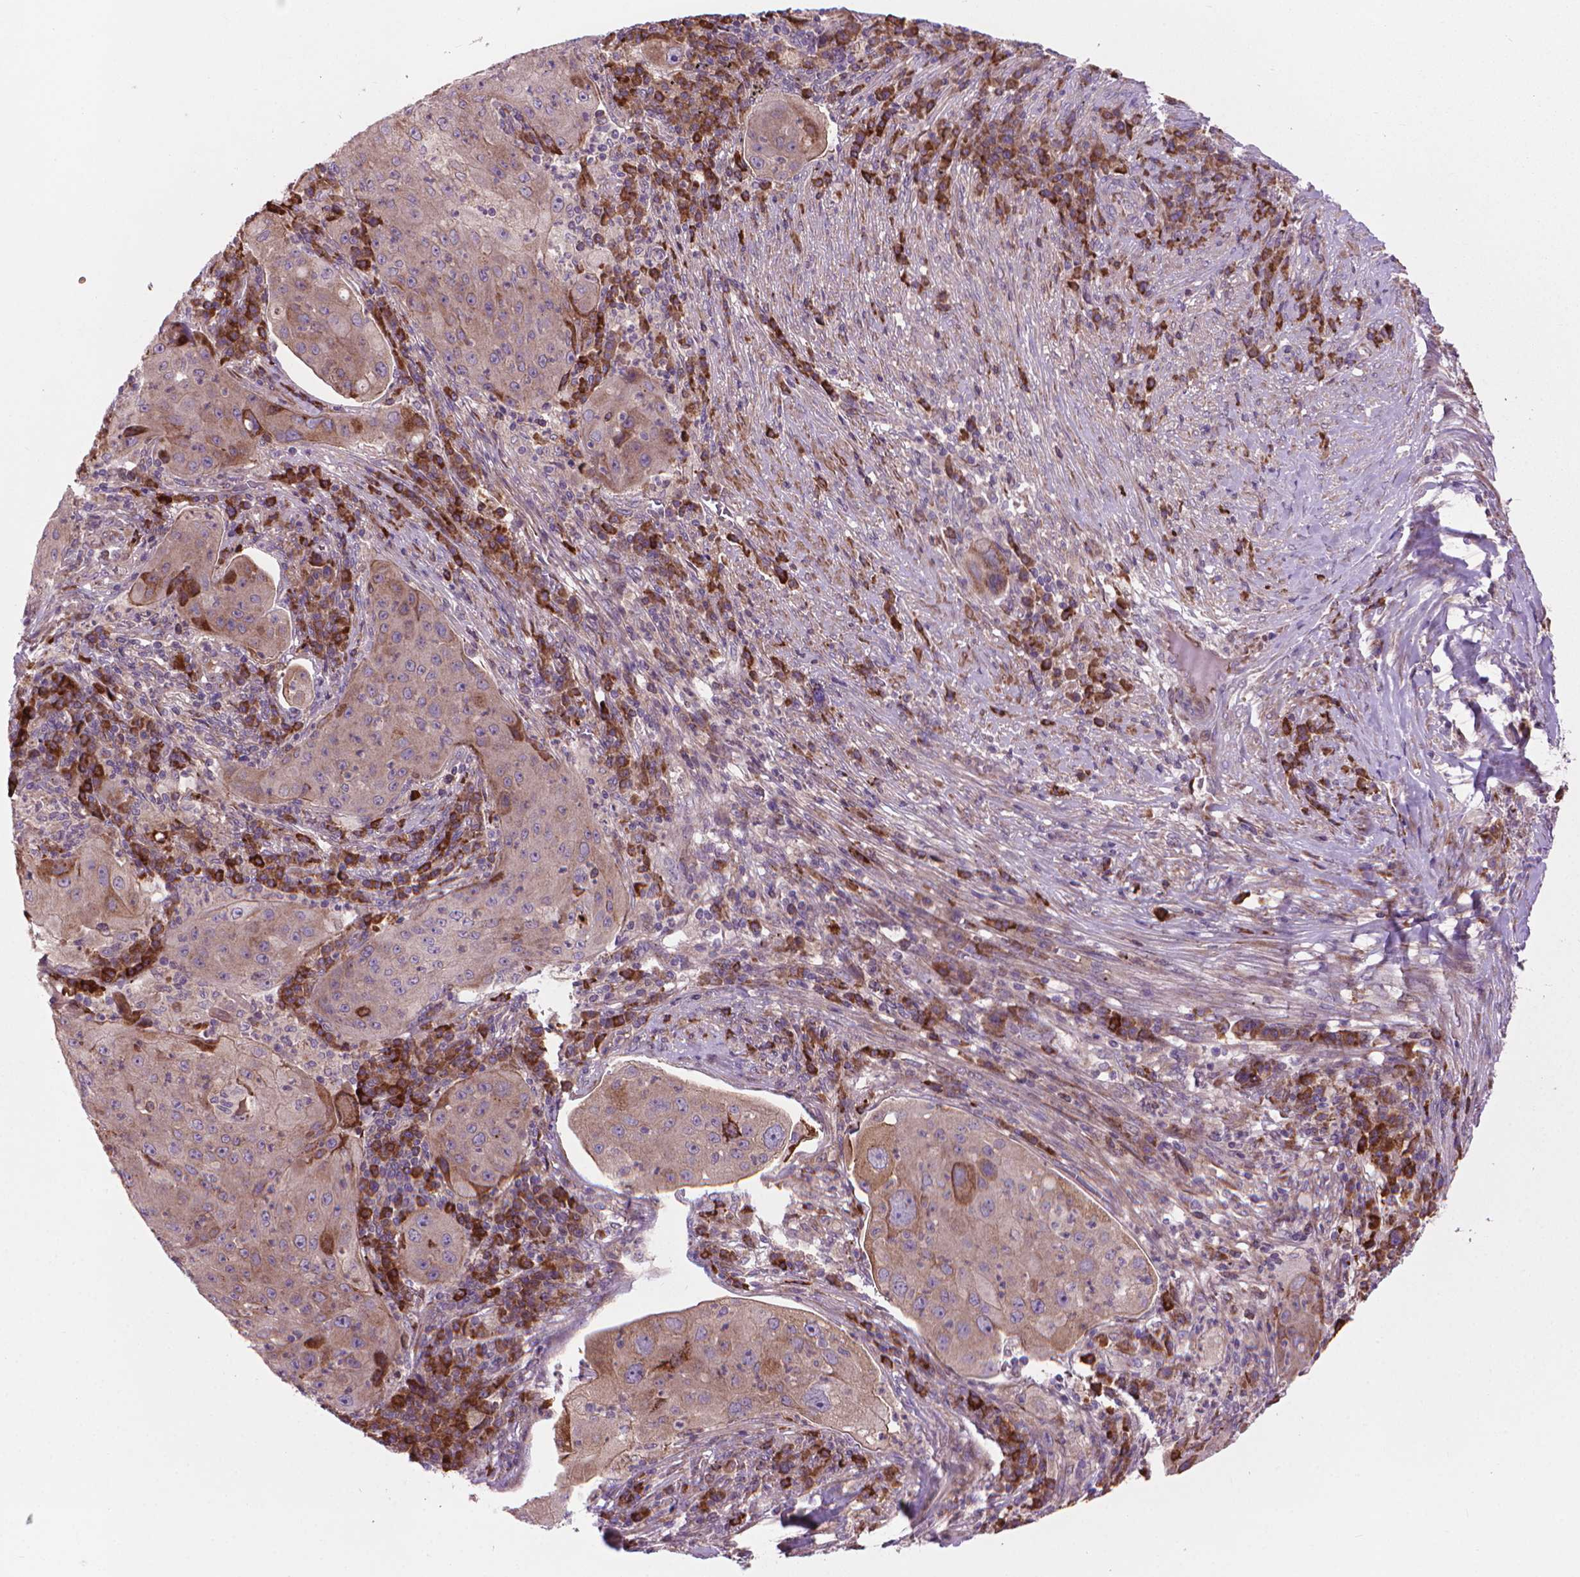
{"staining": {"intensity": "weak", "quantity": "25%-75%", "location": "cytoplasmic/membranous"}, "tissue": "lung cancer", "cell_type": "Tumor cells", "image_type": "cancer", "snomed": [{"axis": "morphology", "description": "Squamous cell carcinoma, NOS"}, {"axis": "topography", "description": "Lung"}], "caption": "Protein staining shows weak cytoplasmic/membranous expression in about 25%-75% of tumor cells in lung cancer (squamous cell carcinoma).", "gene": "MYH14", "patient": {"sex": "female", "age": 59}}